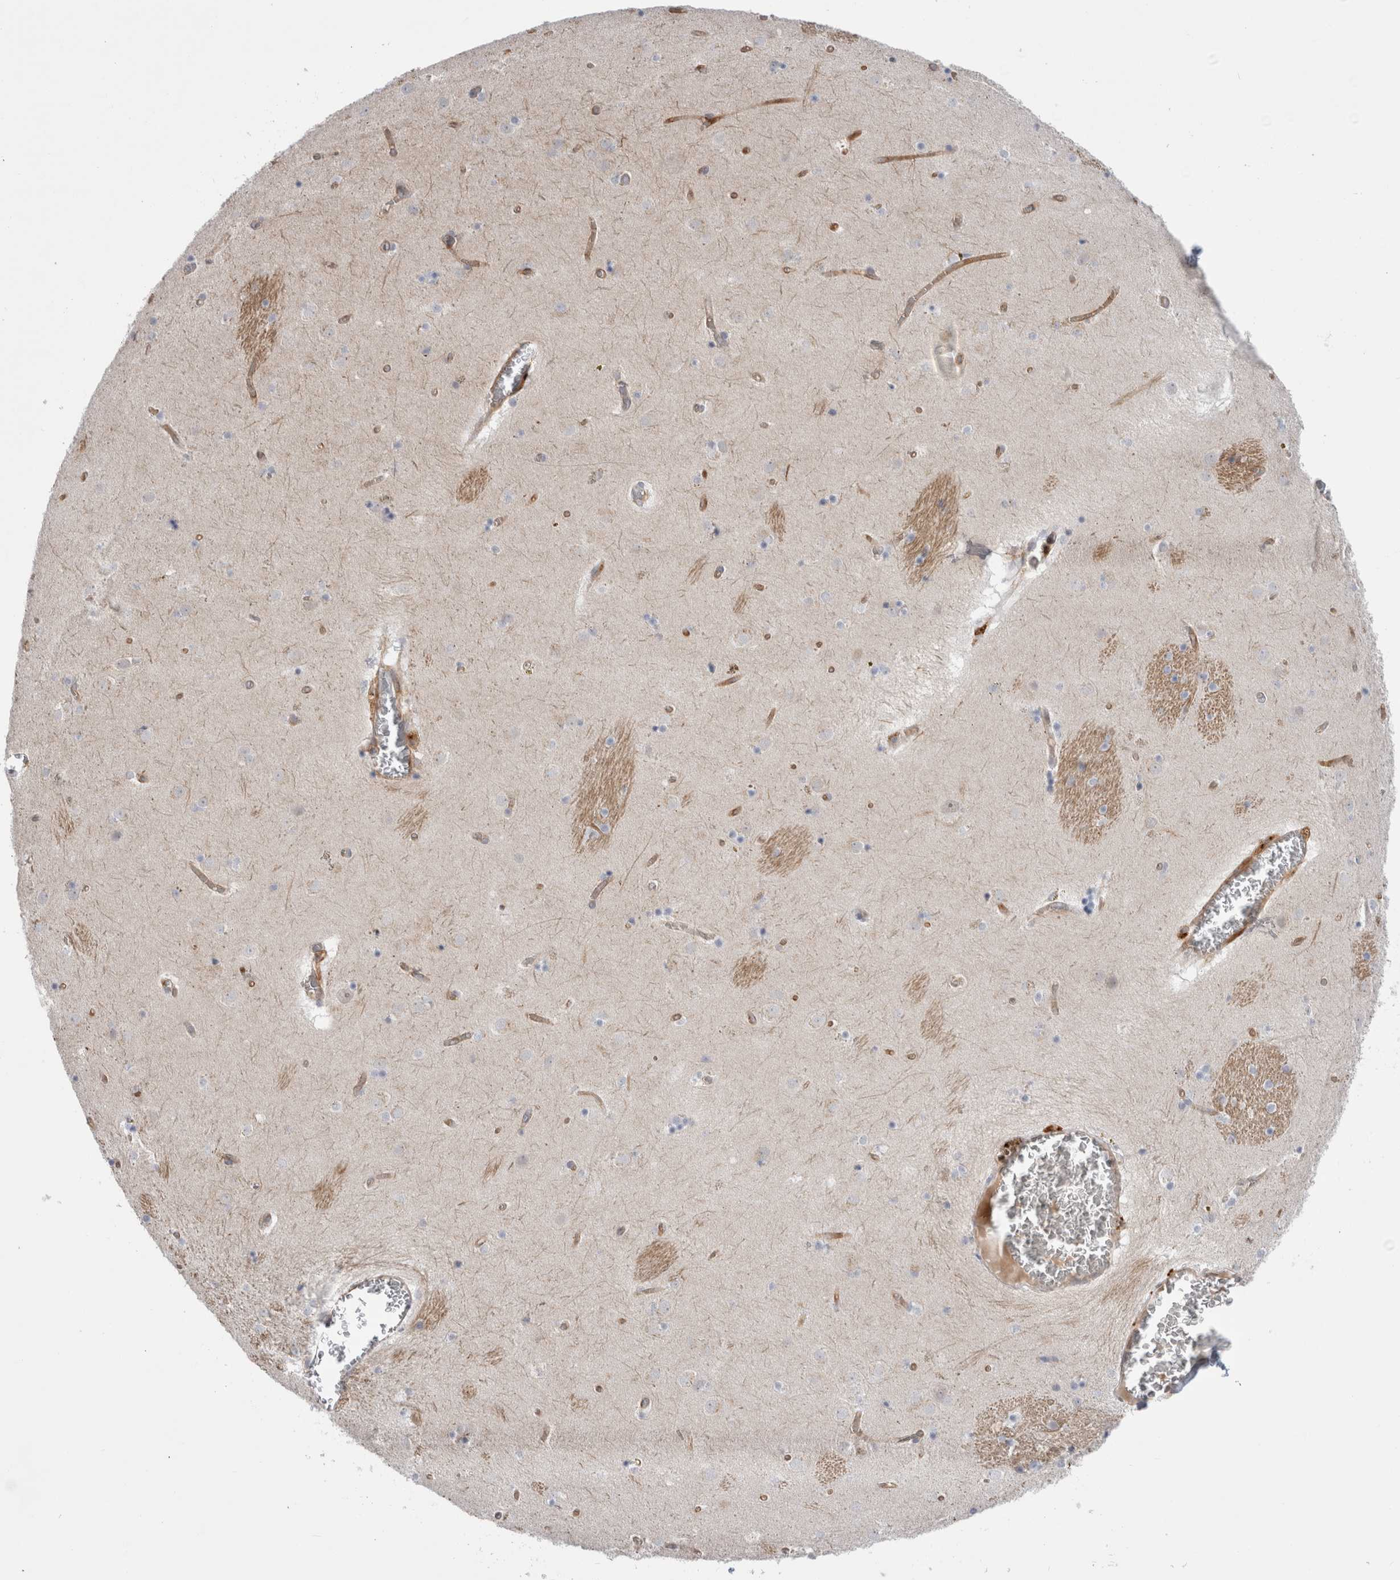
{"staining": {"intensity": "negative", "quantity": "none", "location": "none"}, "tissue": "caudate", "cell_type": "Glial cells", "image_type": "normal", "snomed": [{"axis": "morphology", "description": "Normal tissue, NOS"}, {"axis": "topography", "description": "Lateral ventricle wall"}], "caption": "This is a photomicrograph of immunohistochemistry (IHC) staining of benign caudate, which shows no staining in glial cells.", "gene": "ANKMY1", "patient": {"sex": "male", "age": 70}}